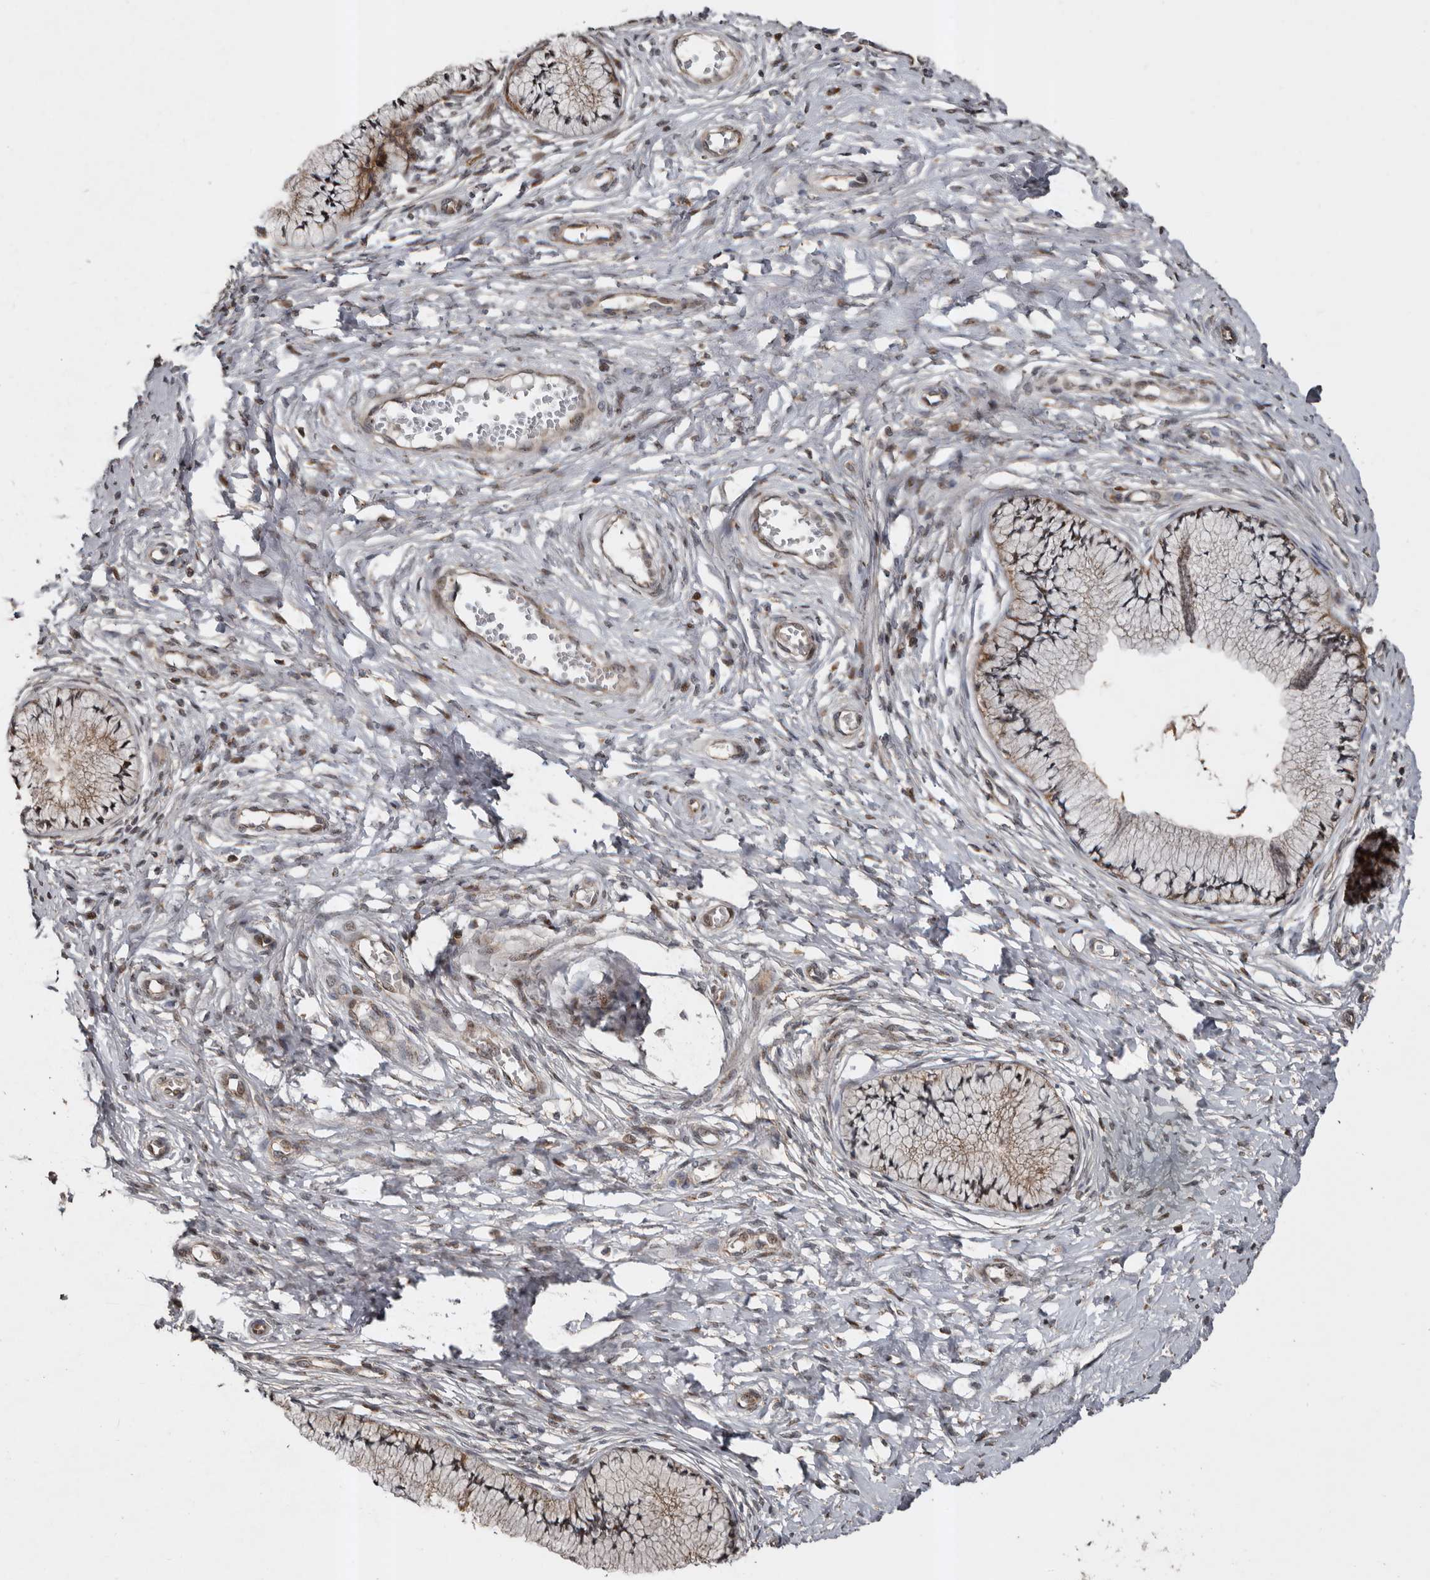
{"staining": {"intensity": "moderate", "quantity": "25%-75%", "location": "cytoplasmic/membranous"}, "tissue": "cervix", "cell_type": "Glandular cells", "image_type": "normal", "snomed": [{"axis": "morphology", "description": "Normal tissue, NOS"}, {"axis": "topography", "description": "Cervix"}], "caption": "About 25%-75% of glandular cells in benign human cervix exhibit moderate cytoplasmic/membranous protein expression as visualized by brown immunohistochemical staining.", "gene": "CCDC190", "patient": {"sex": "female", "age": 36}}